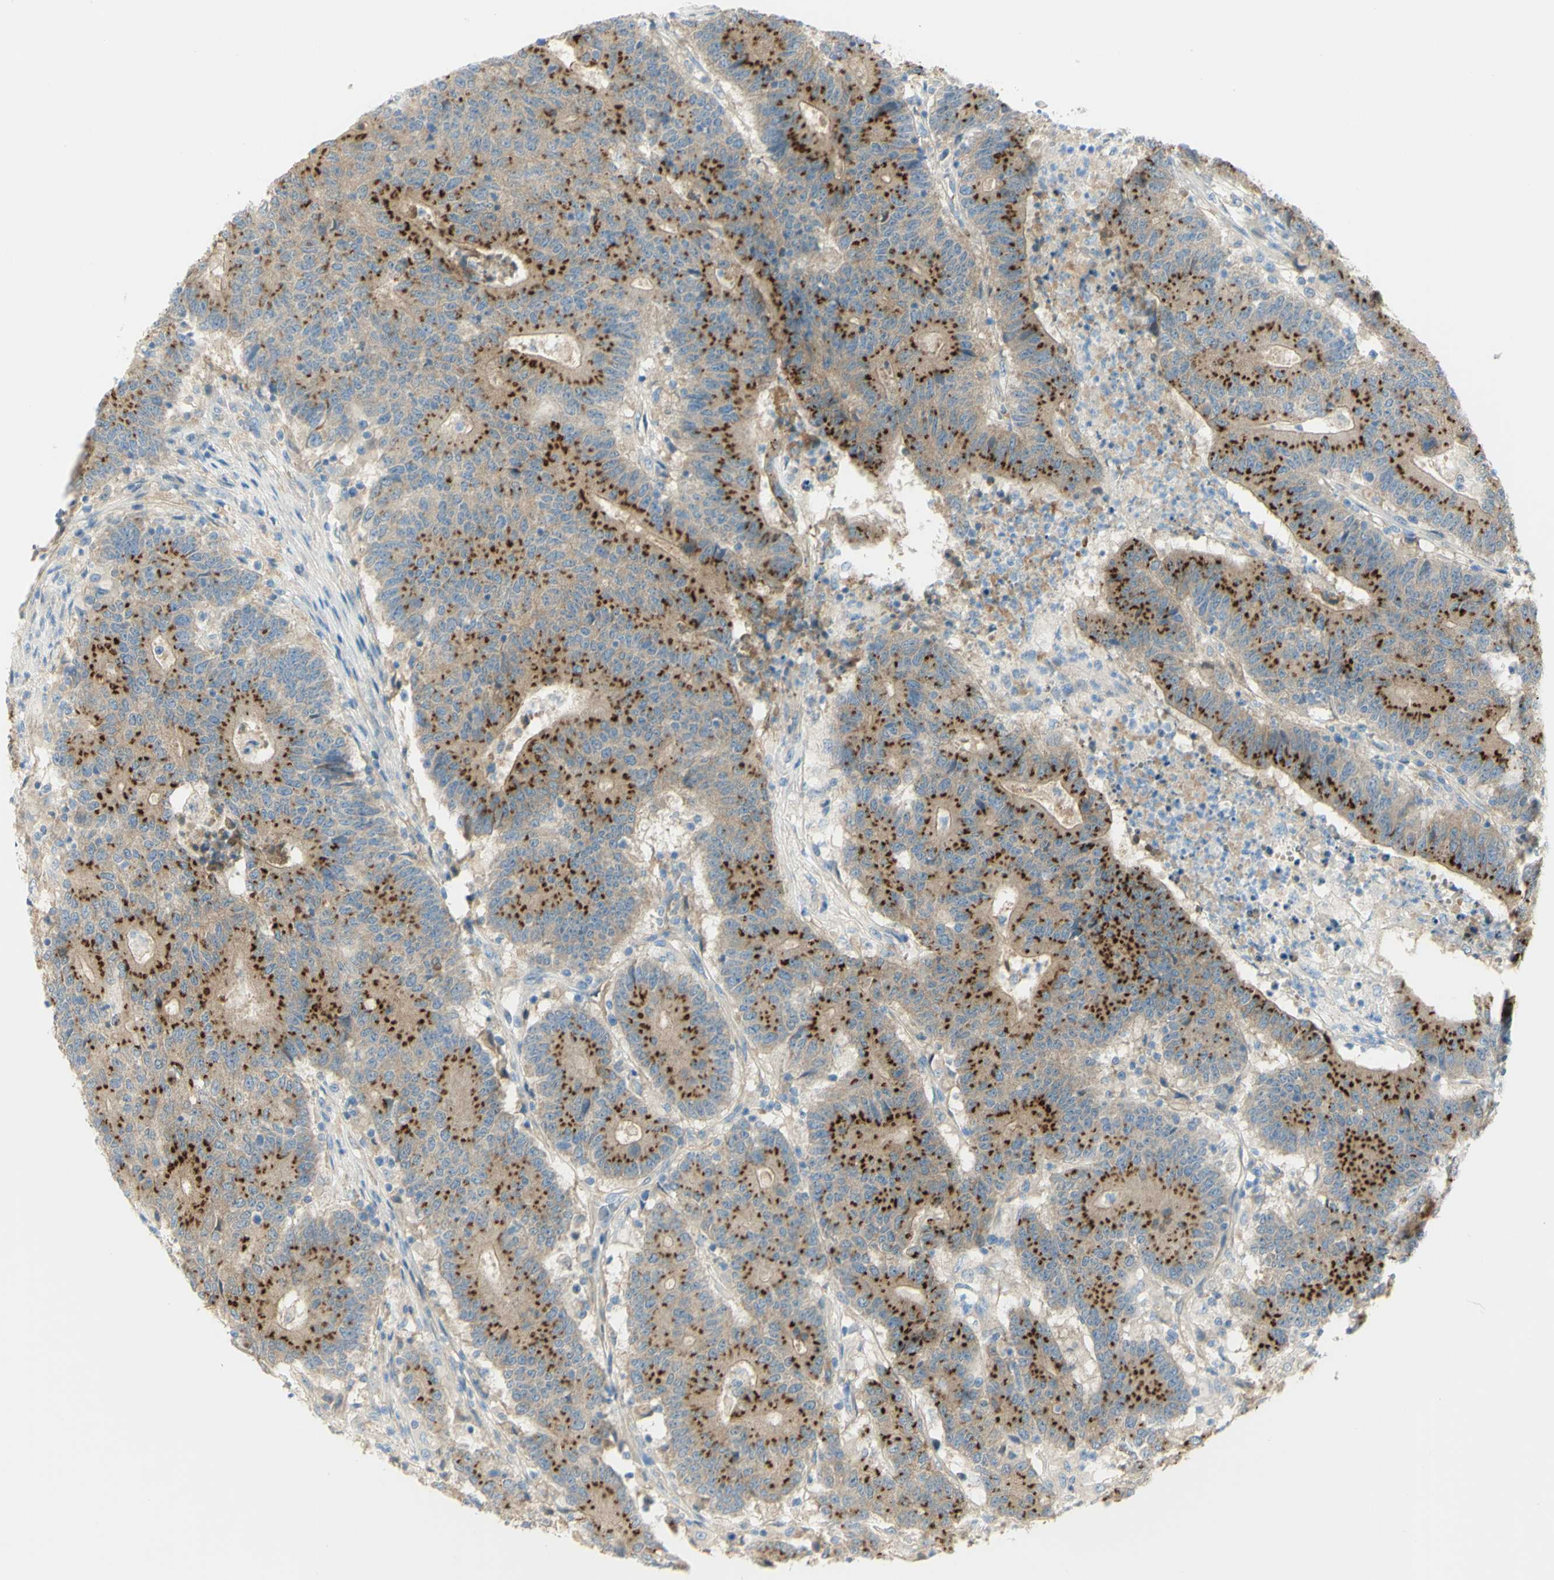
{"staining": {"intensity": "strong", "quantity": "25%-75%", "location": "cytoplasmic/membranous"}, "tissue": "colorectal cancer", "cell_type": "Tumor cells", "image_type": "cancer", "snomed": [{"axis": "morphology", "description": "Normal tissue, NOS"}, {"axis": "morphology", "description": "Adenocarcinoma, NOS"}, {"axis": "topography", "description": "Colon"}], "caption": "A photomicrograph showing strong cytoplasmic/membranous staining in about 25%-75% of tumor cells in colorectal cancer, as visualized by brown immunohistochemical staining.", "gene": "GCNT3", "patient": {"sex": "female", "age": 75}}